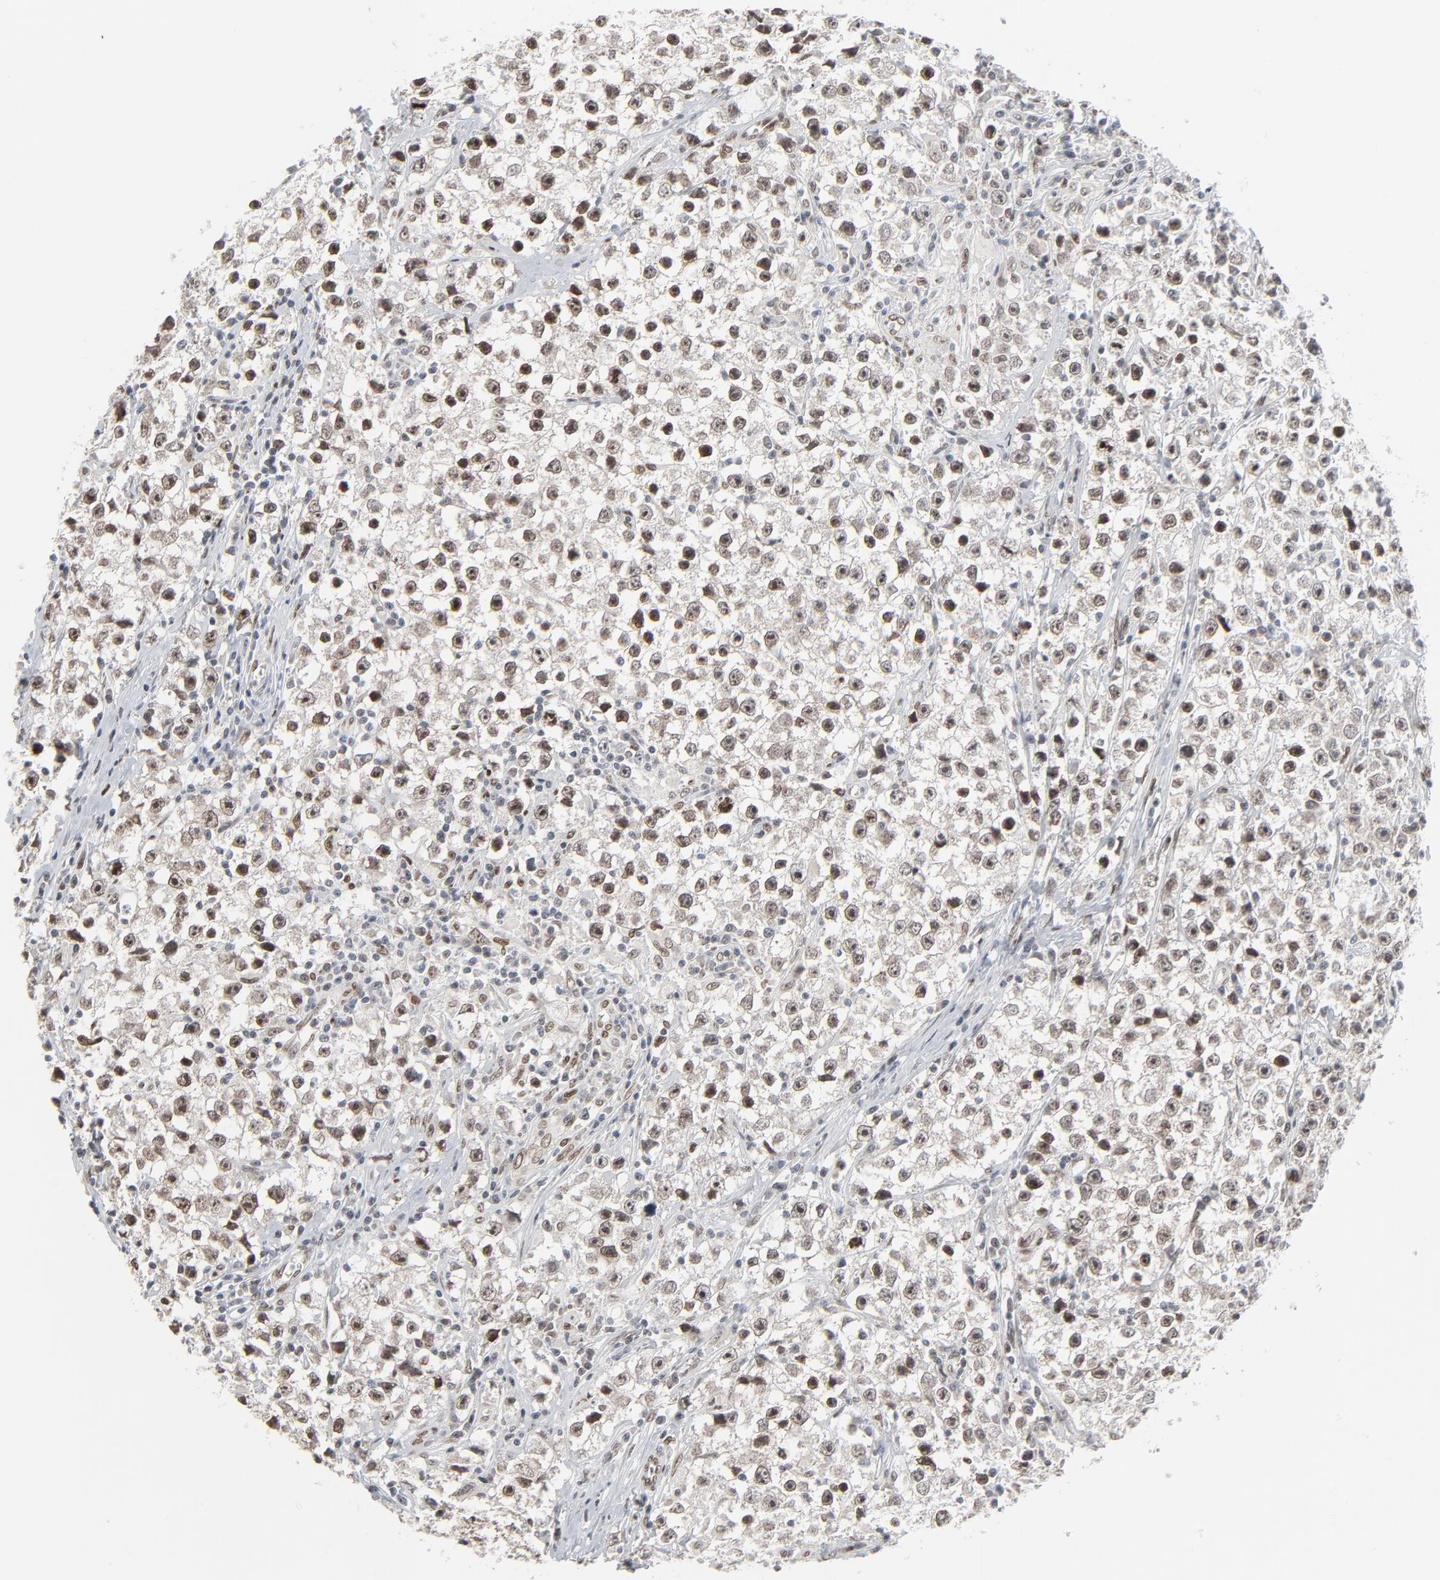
{"staining": {"intensity": "moderate", "quantity": "25%-75%", "location": "nuclear"}, "tissue": "testis cancer", "cell_type": "Tumor cells", "image_type": "cancer", "snomed": [{"axis": "morphology", "description": "Seminoma, NOS"}, {"axis": "topography", "description": "Testis"}], "caption": "This image shows testis cancer stained with immunohistochemistry (IHC) to label a protein in brown. The nuclear of tumor cells show moderate positivity for the protein. Nuclei are counter-stained blue.", "gene": "CUX1", "patient": {"sex": "male", "age": 35}}